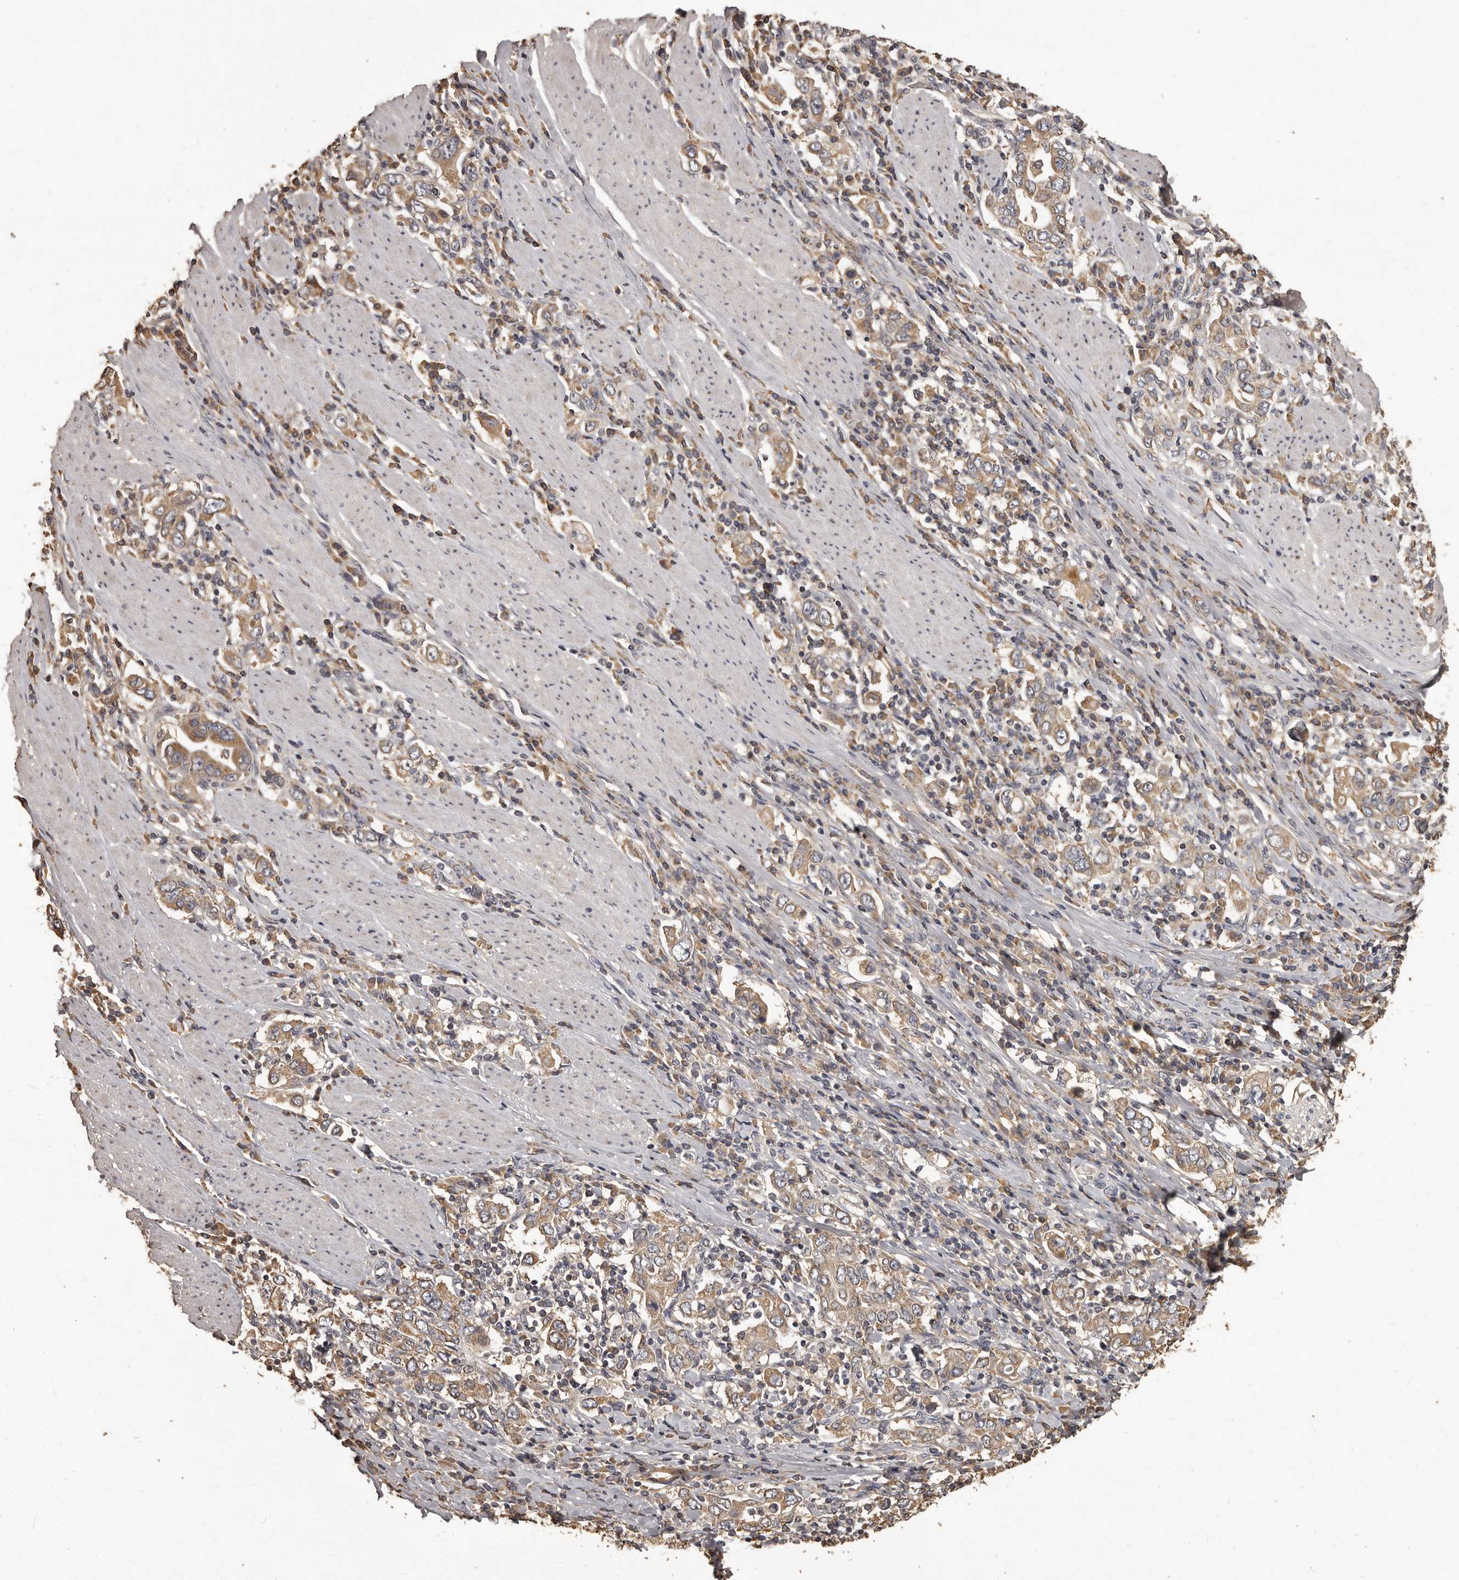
{"staining": {"intensity": "moderate", "quantity": ">75%", "location": "cytoplasmic/membranous"}, "tissue": "stomach cancer", "cell_type": "Tumor cells", "image_type": "cancer", "snomed": [{"axis": "morphology", "description": "Adenocarcinoma, NOS"}, {"axis": "topography", "description": "Stomach, upper"}], "caption": "A high-resolution histopathology image shows immunohistochemistry staining of stomach adenocarcinoma, which exhibits moderate cytoplasmic/membranous positivity in about >75% of tumor cells.", "gene": "MGAT5", "patient": {"sex": "male", "age": 62}}